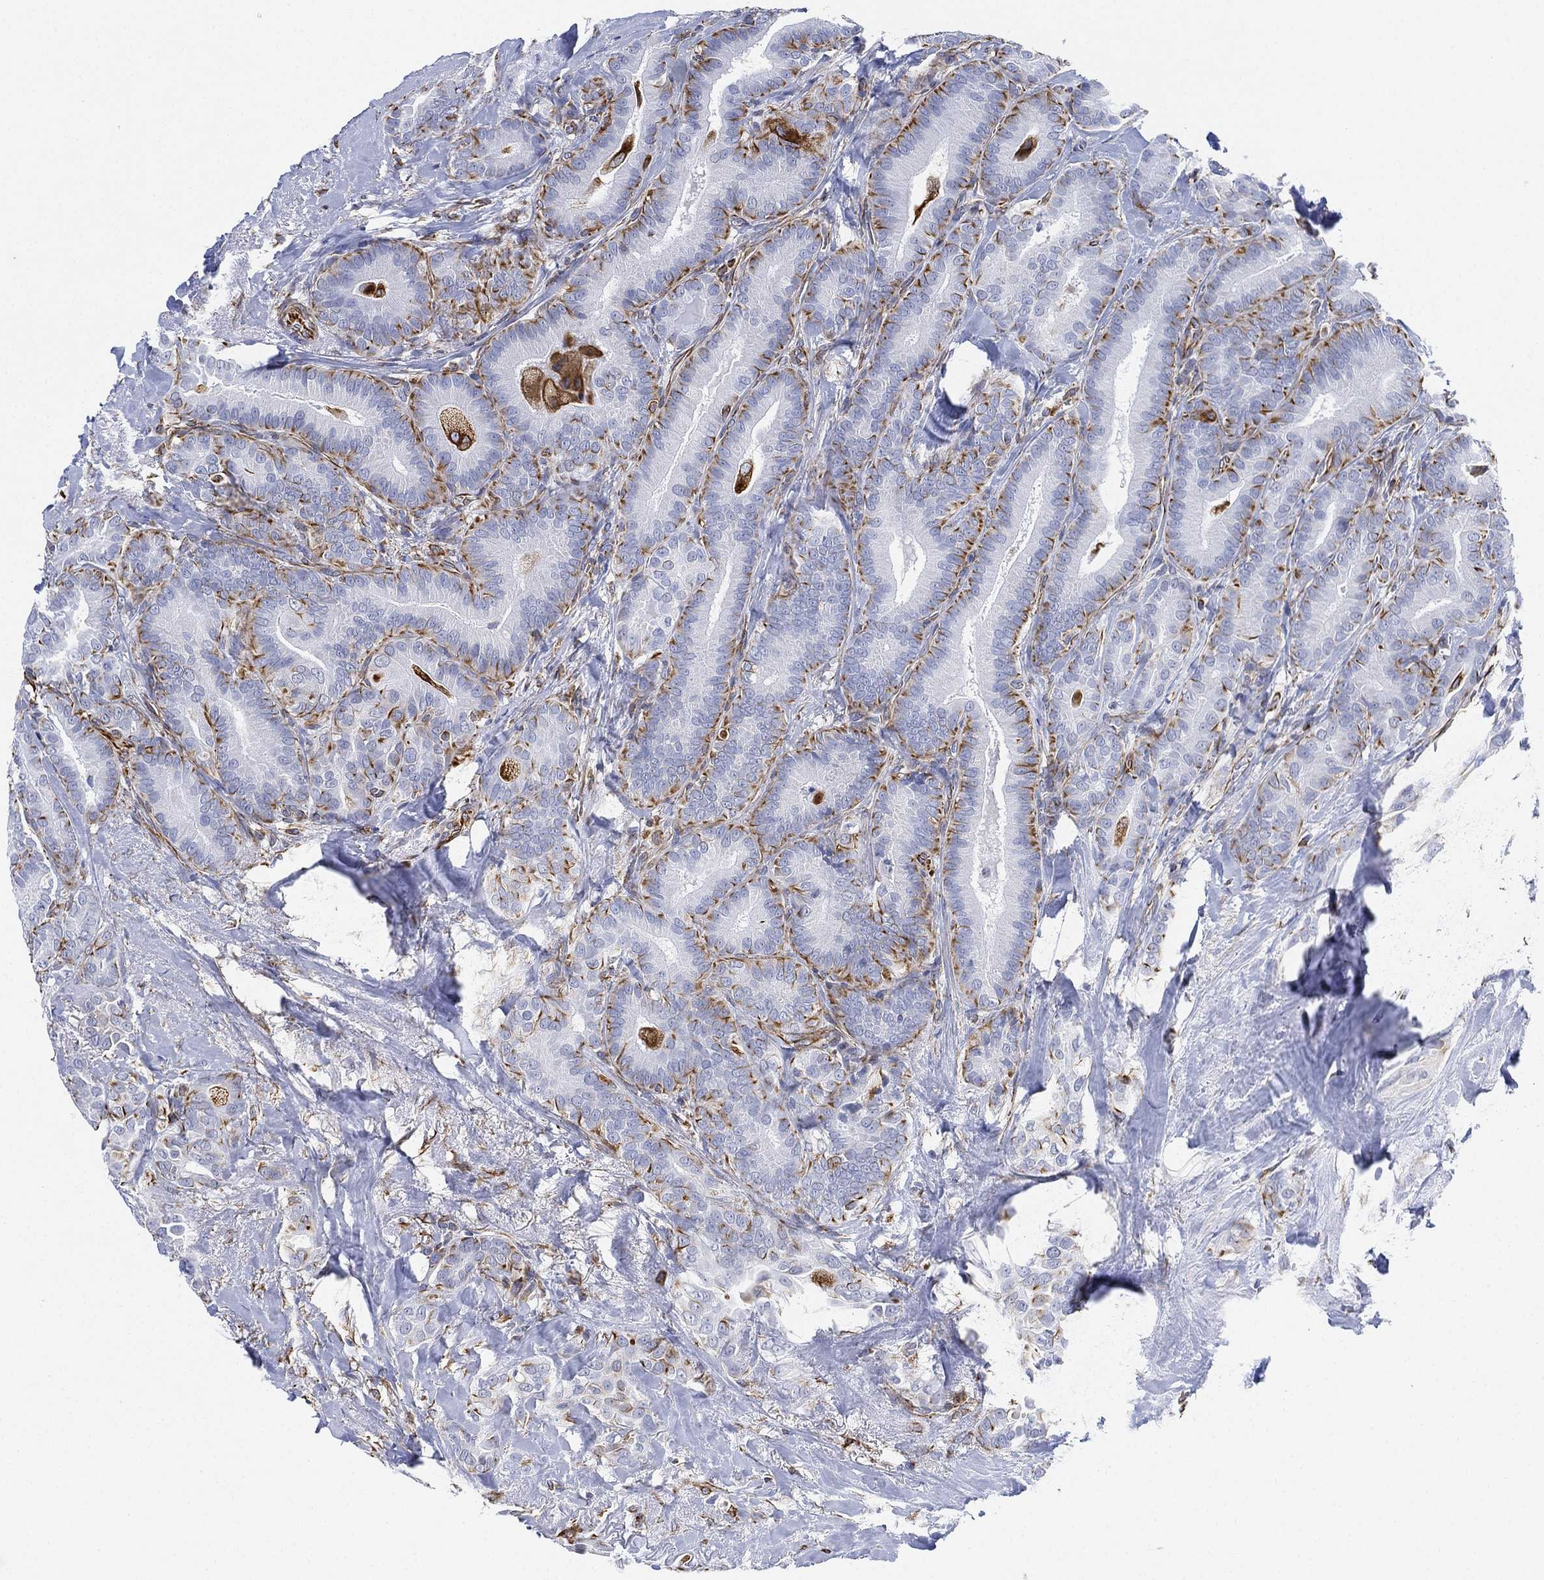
{"staining": {"intensity": "moderate", "quantity": "25%-75%", "location": "cytoplasmic/membranous"}, "tissue": "thyroid cancer", "cell_type": "Tumor cells", "image_type": "cancer", "snomed": [{"axis": "morphology", "description": "Papillary adenocarcinoma, NOS"}, {"axis": "topography", "description": "Thyroid gland"}], "caption": "High-power microscopy captured an immunohistochemistry micrograph of thyroid cancer, revealing moderate cytoplasmic/membranous expression in about 25%-75% of tumor cells.", "gene": "PSKH2", "patient": {"sex": "male", "age": 61}}